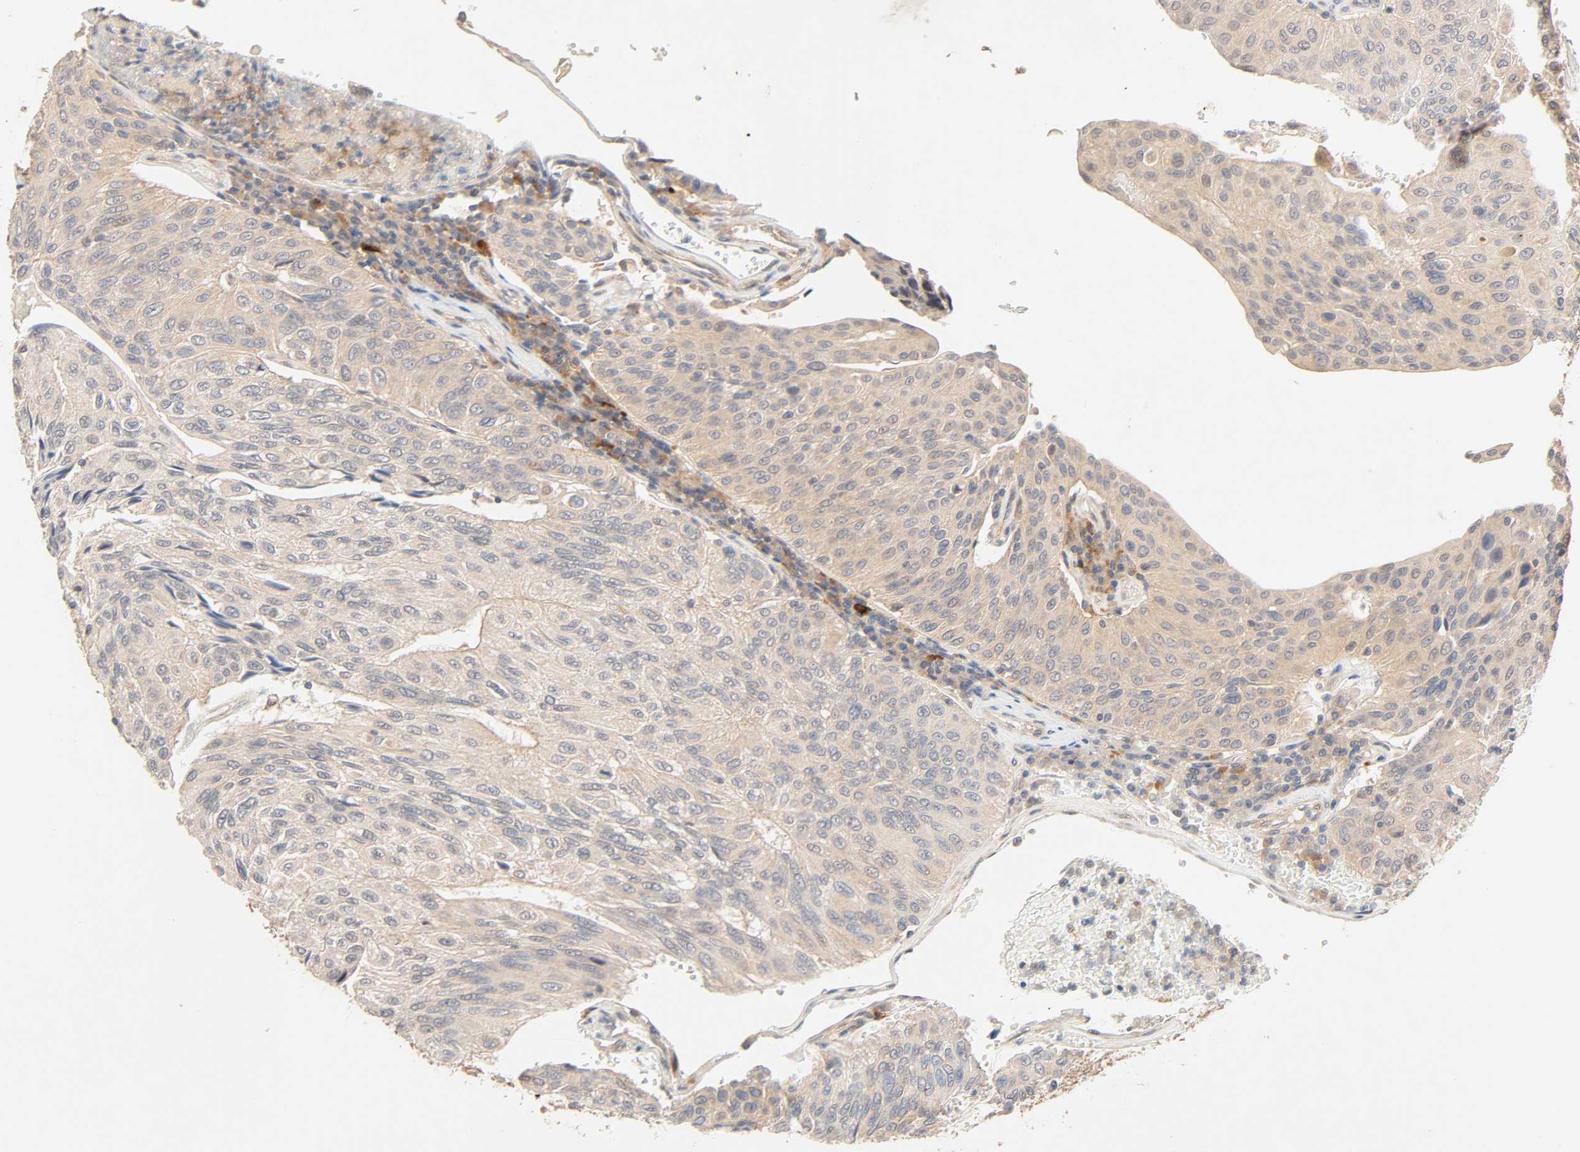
{"staining": {"intensity": "weak", "quantity": ">75%", "location": "cytoplasmic/membranous"}, "tissue": "urothelial cancer", "cell_type": "Tumor cells", "image_type": "cancer", "snomed": [{"axis": "morphology", "description": "Urothelial carcinoma, High grade"}, {"axis": "topography", "description": "Urinary bladder"}], "caption": "Protein expression by immunohistochemistry shows weak cytoplasmic/membranous expression in about >75% of tumor cells in high-grade urothelial carcinoma.", "gene": "CACNA1G", "patient": {"sex": "male", "age": 66}}